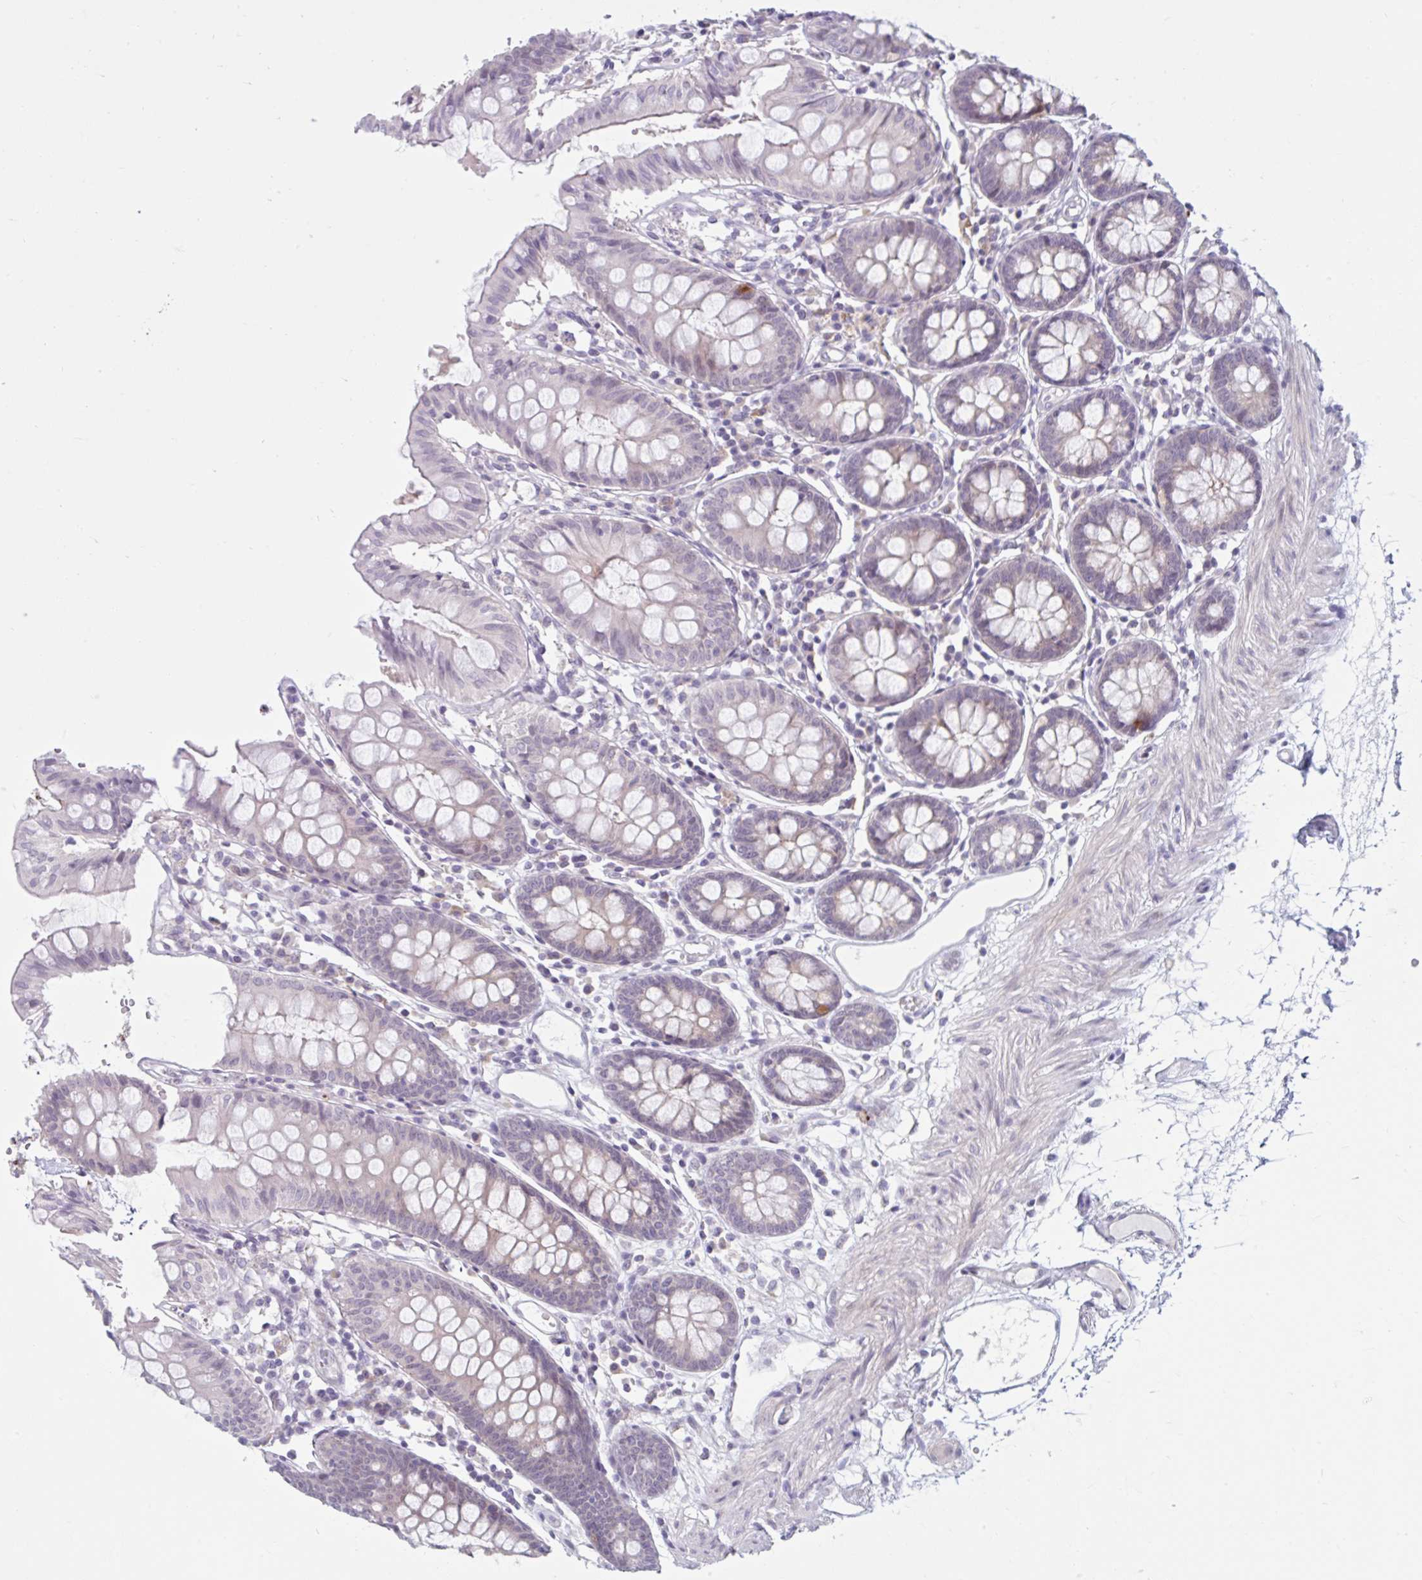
{"staining": {"intensity": "negative", "quantity": "none", "location": "none"}, "tissue": "colon", "cell_type": "Endothelial cells", "image_type": "normal", "snomed": [{"axis": "morphology", "description": "Normal tissue, NOS"}, {"axis": "topography", "description": "Colon"}], "caption": "The image displays no significant staining in endothelial cells of colon. (Stains: DAB IHC with hematoxylin counter stain, Microscopy: brightfield microscopy at high magnification).", "gene": "FAM153A", "patient": {"sex": "female", "age": 84}}